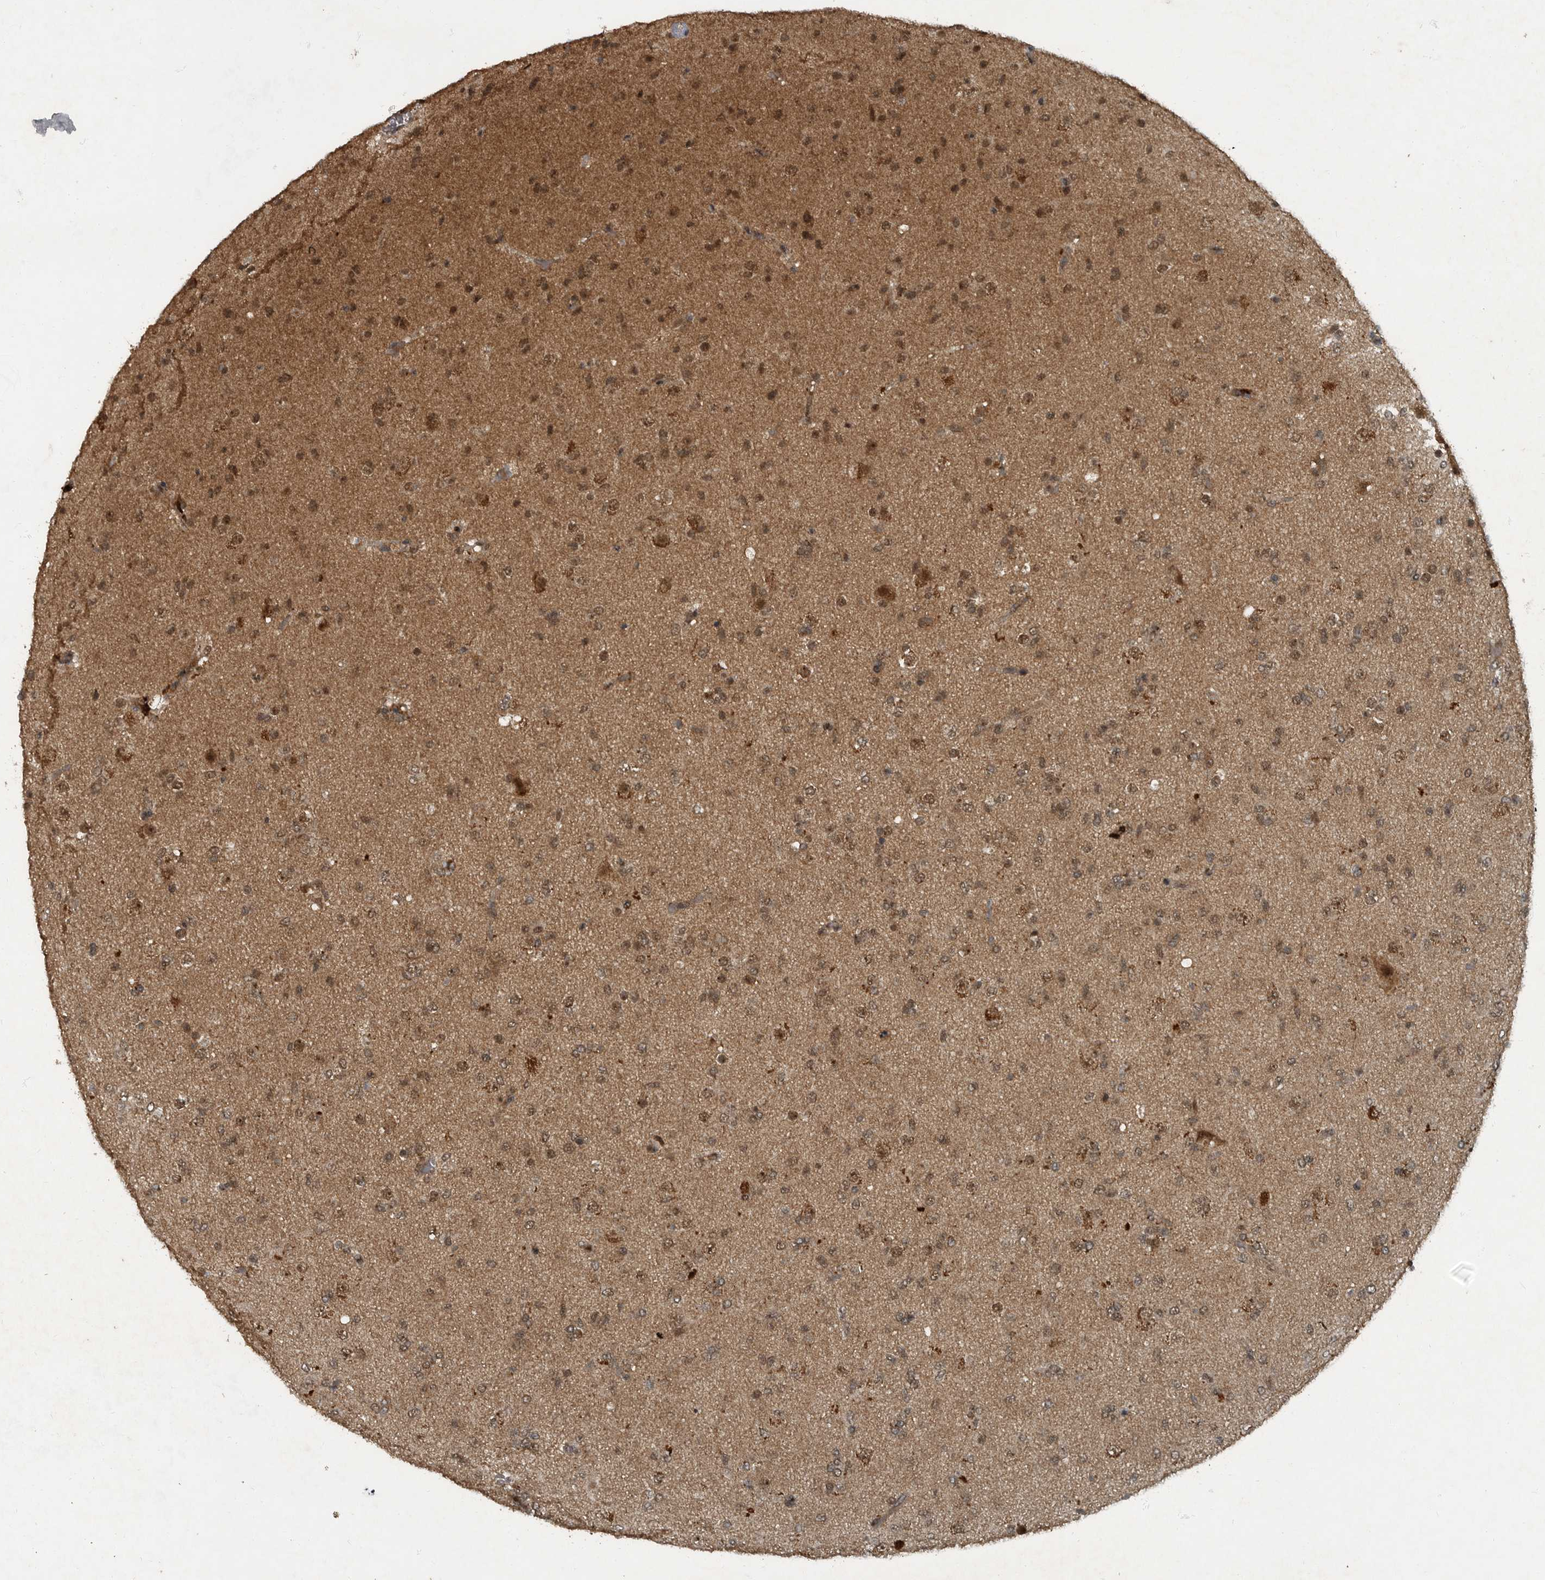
{"staining": {"intensity": "moderate", "quantity": "25%-75%", "location": "cytoplasmic/membranous,nuclear"}, "tissue": "glioma", "cell_type": "Tumor cells", "image_type": "cancer", "snomed": [{"axis": "morphology", "description": "Glioma, malignant, Low grade"}, {"axis": "topography", "description": "Brain"}], "caption": "A brown stain highlights moderate cytoplasmic/membranous and nuclear positivity of a protein in malignant low-grade glioma tumor cells. (Brightfield microscopy of DAB IHC at high magnification).", "gene": "FOXO1", "patient": {"sex": "male", "age": 65}}